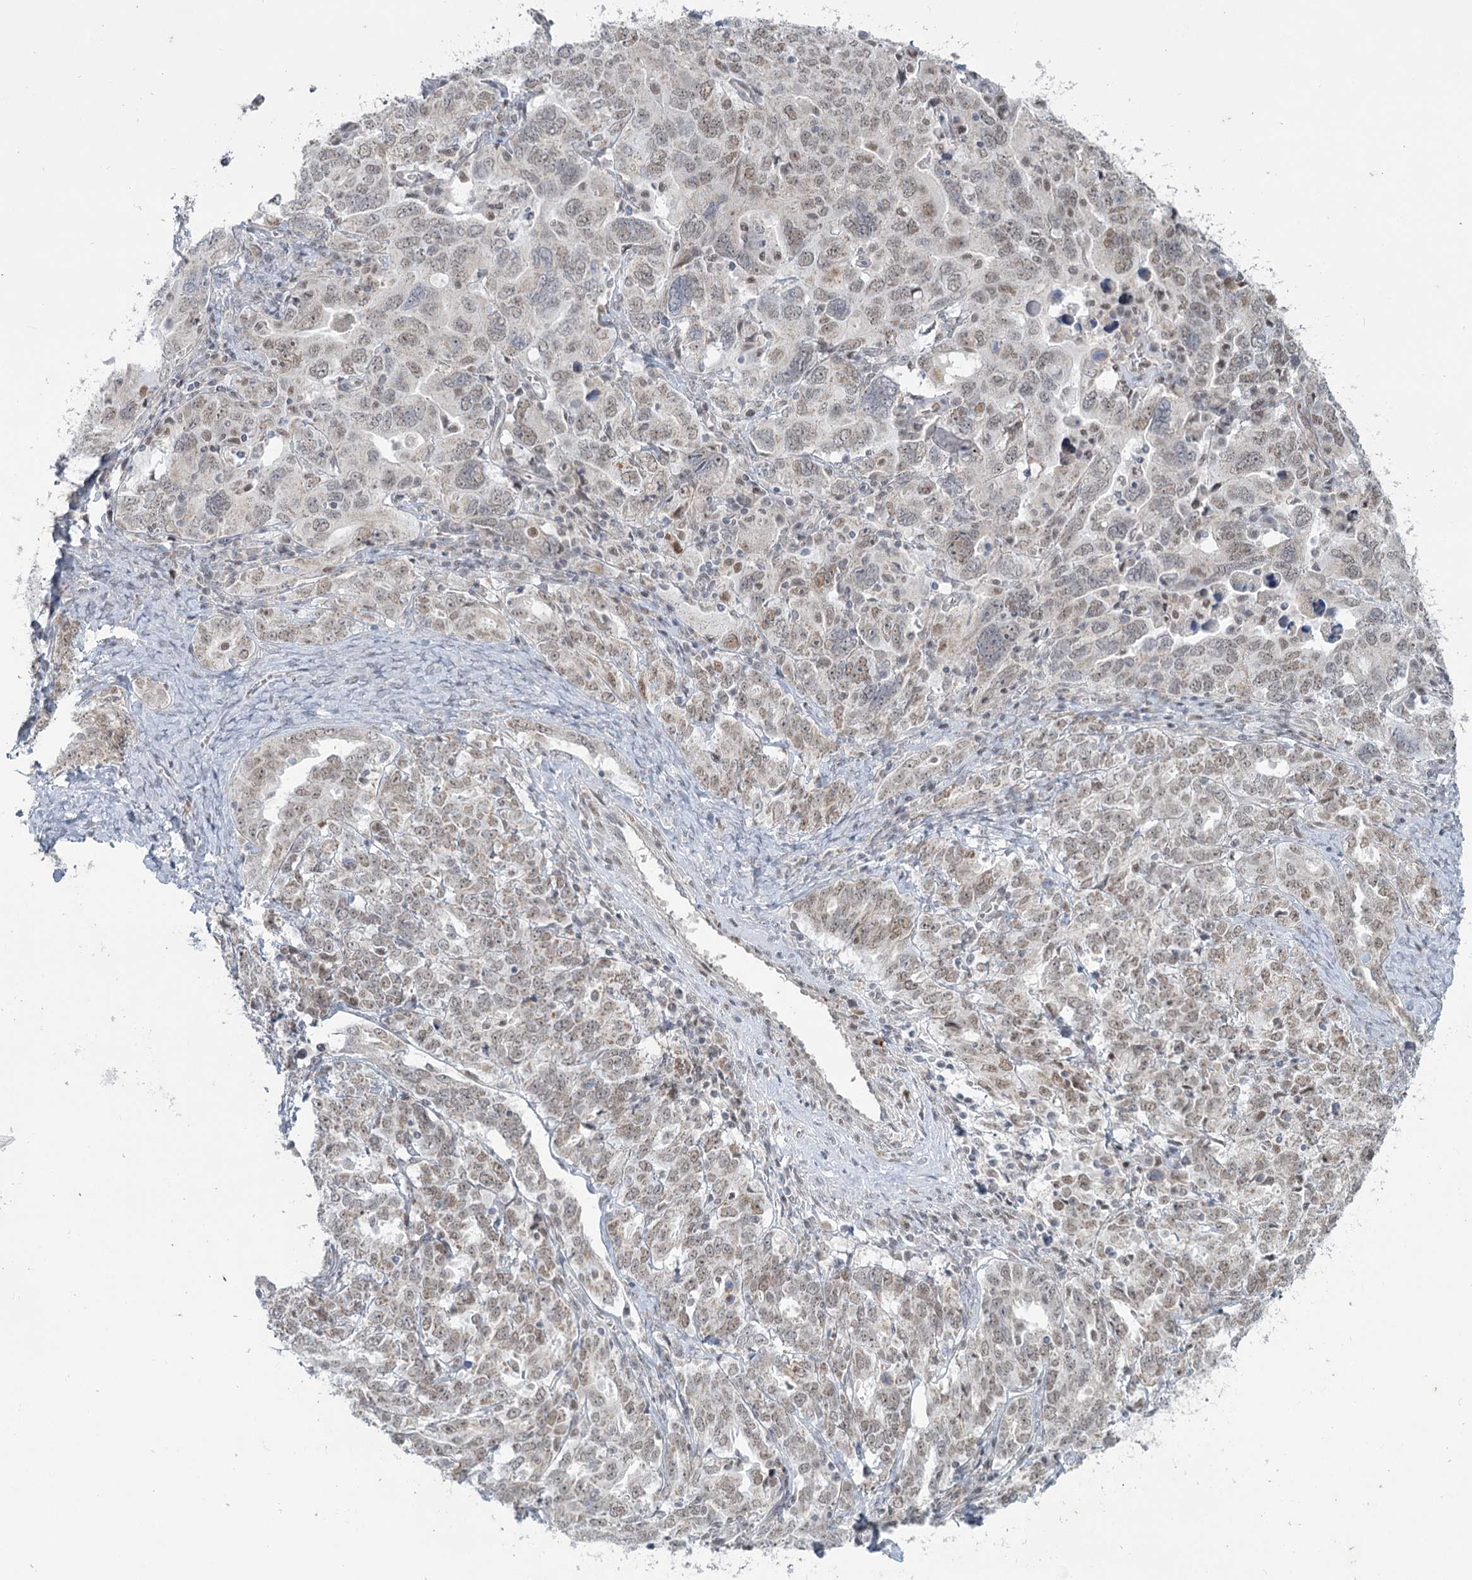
{"staining": {"intensity": "weak", "quantity": ">75%", "location": "nuclear"}, "tissue": "ovarian cancer", "cell_type": "Tumor cells", "image_type": "cancer", "snomed": [{"axis": "morphology", "description": "Carcinoma, endometroid"}, {"axis": "topography", "description": "Ovary"}], "caption": "Immunohistochemical staining of endometroid carcinoma (ovarian) shows low levels of weak nuclear protein expression in about >75% of tumor cells.", "gene": "MTG1", "patient": {"sex": "female", "age": 62}}